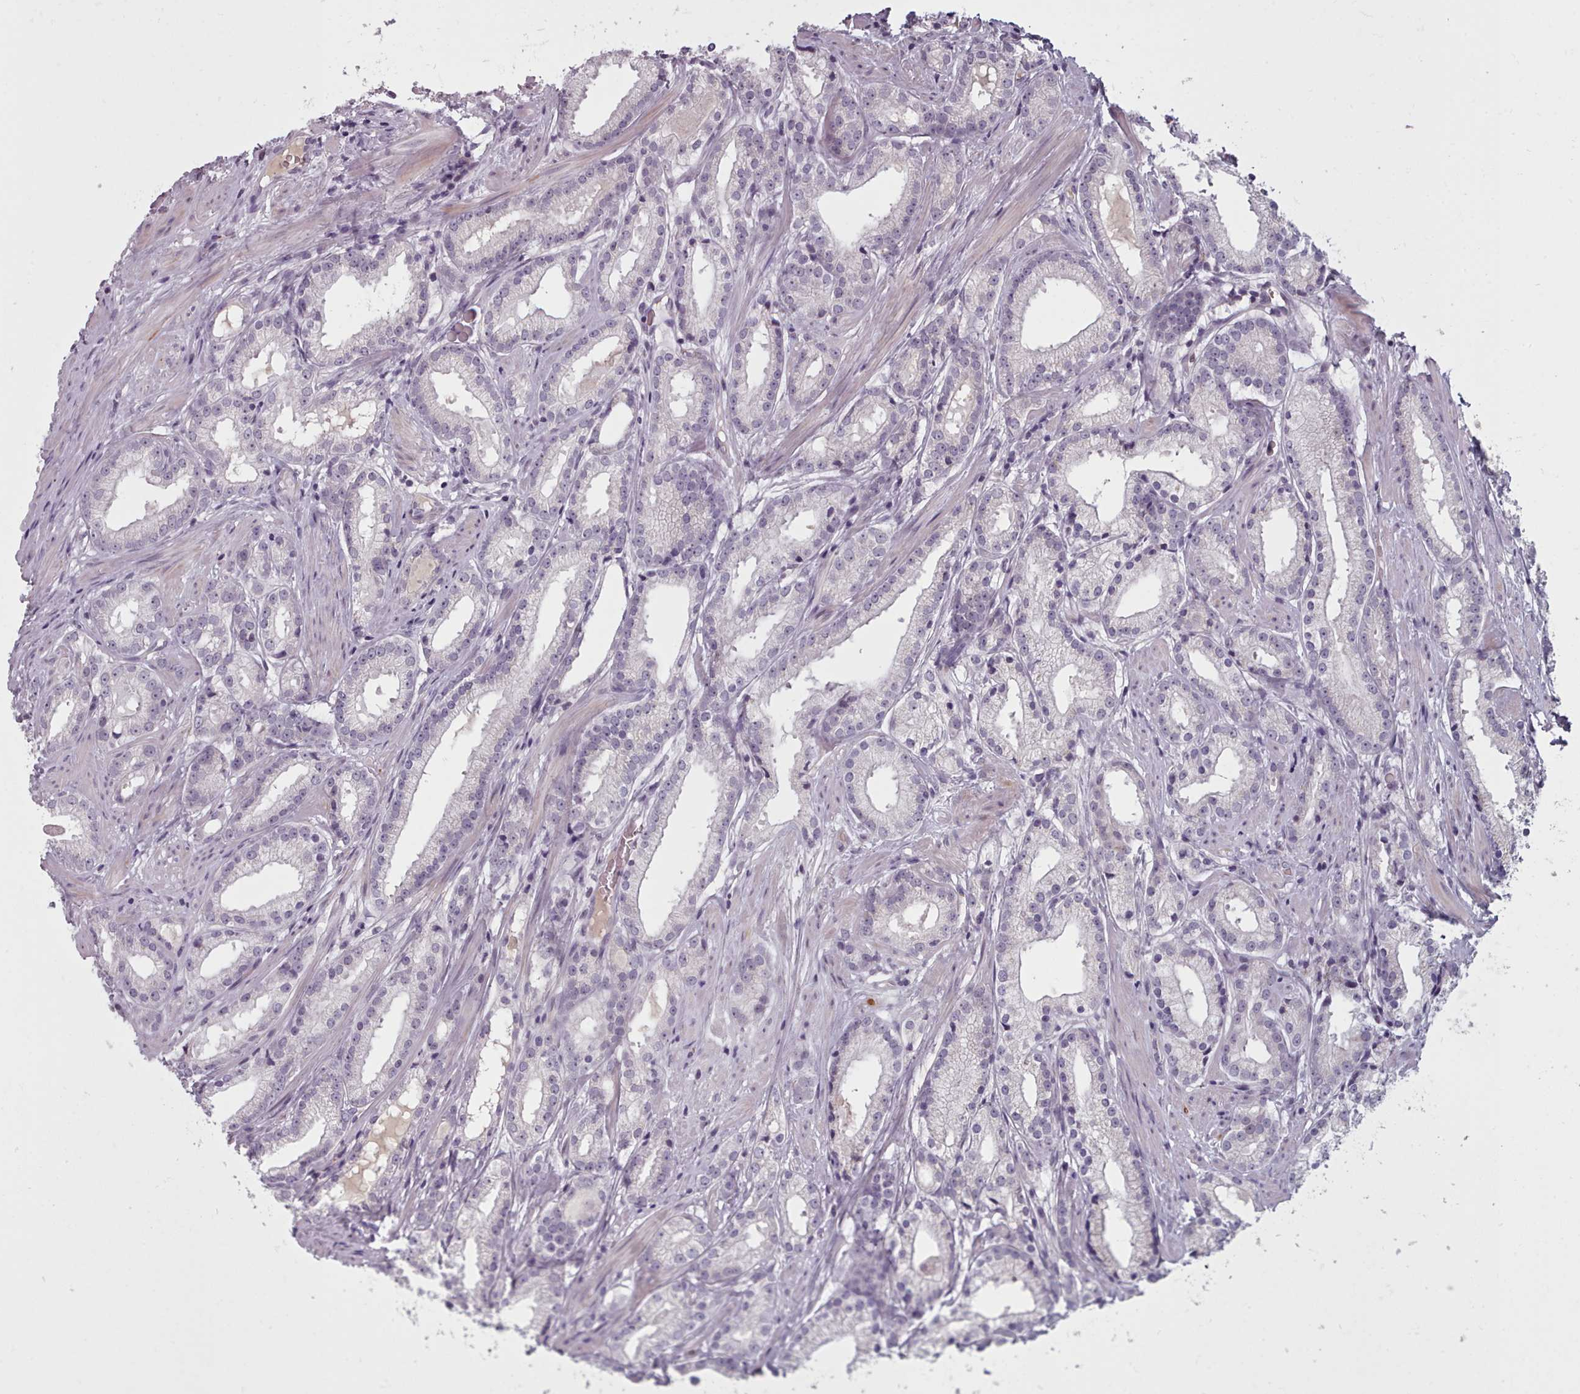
{"staining": {"intensity": "negative", "quantity": "none", "location": "none"}, "tissue": "prostate cancer", "cell_type": "Tumor cells", "image_type": "cancer", "snomed": [{"axis": "morphology", "description": "Adenocarcinoma, Low grade"}, {"axis": "topography", "description": "Prostate"}], "caption": "DAB (3,3'-diaminobenzidine) immunohistochemical staining of prostate cancer shows no significant expression in tumor cells. Brightfield microscopy of immunohistochemistry (IHC) stained with DAB (brown) and hematoxylin (blue), captured at high magnification.", "gene": "PBX4", "patient": {"sex": "male", "age": 57}}